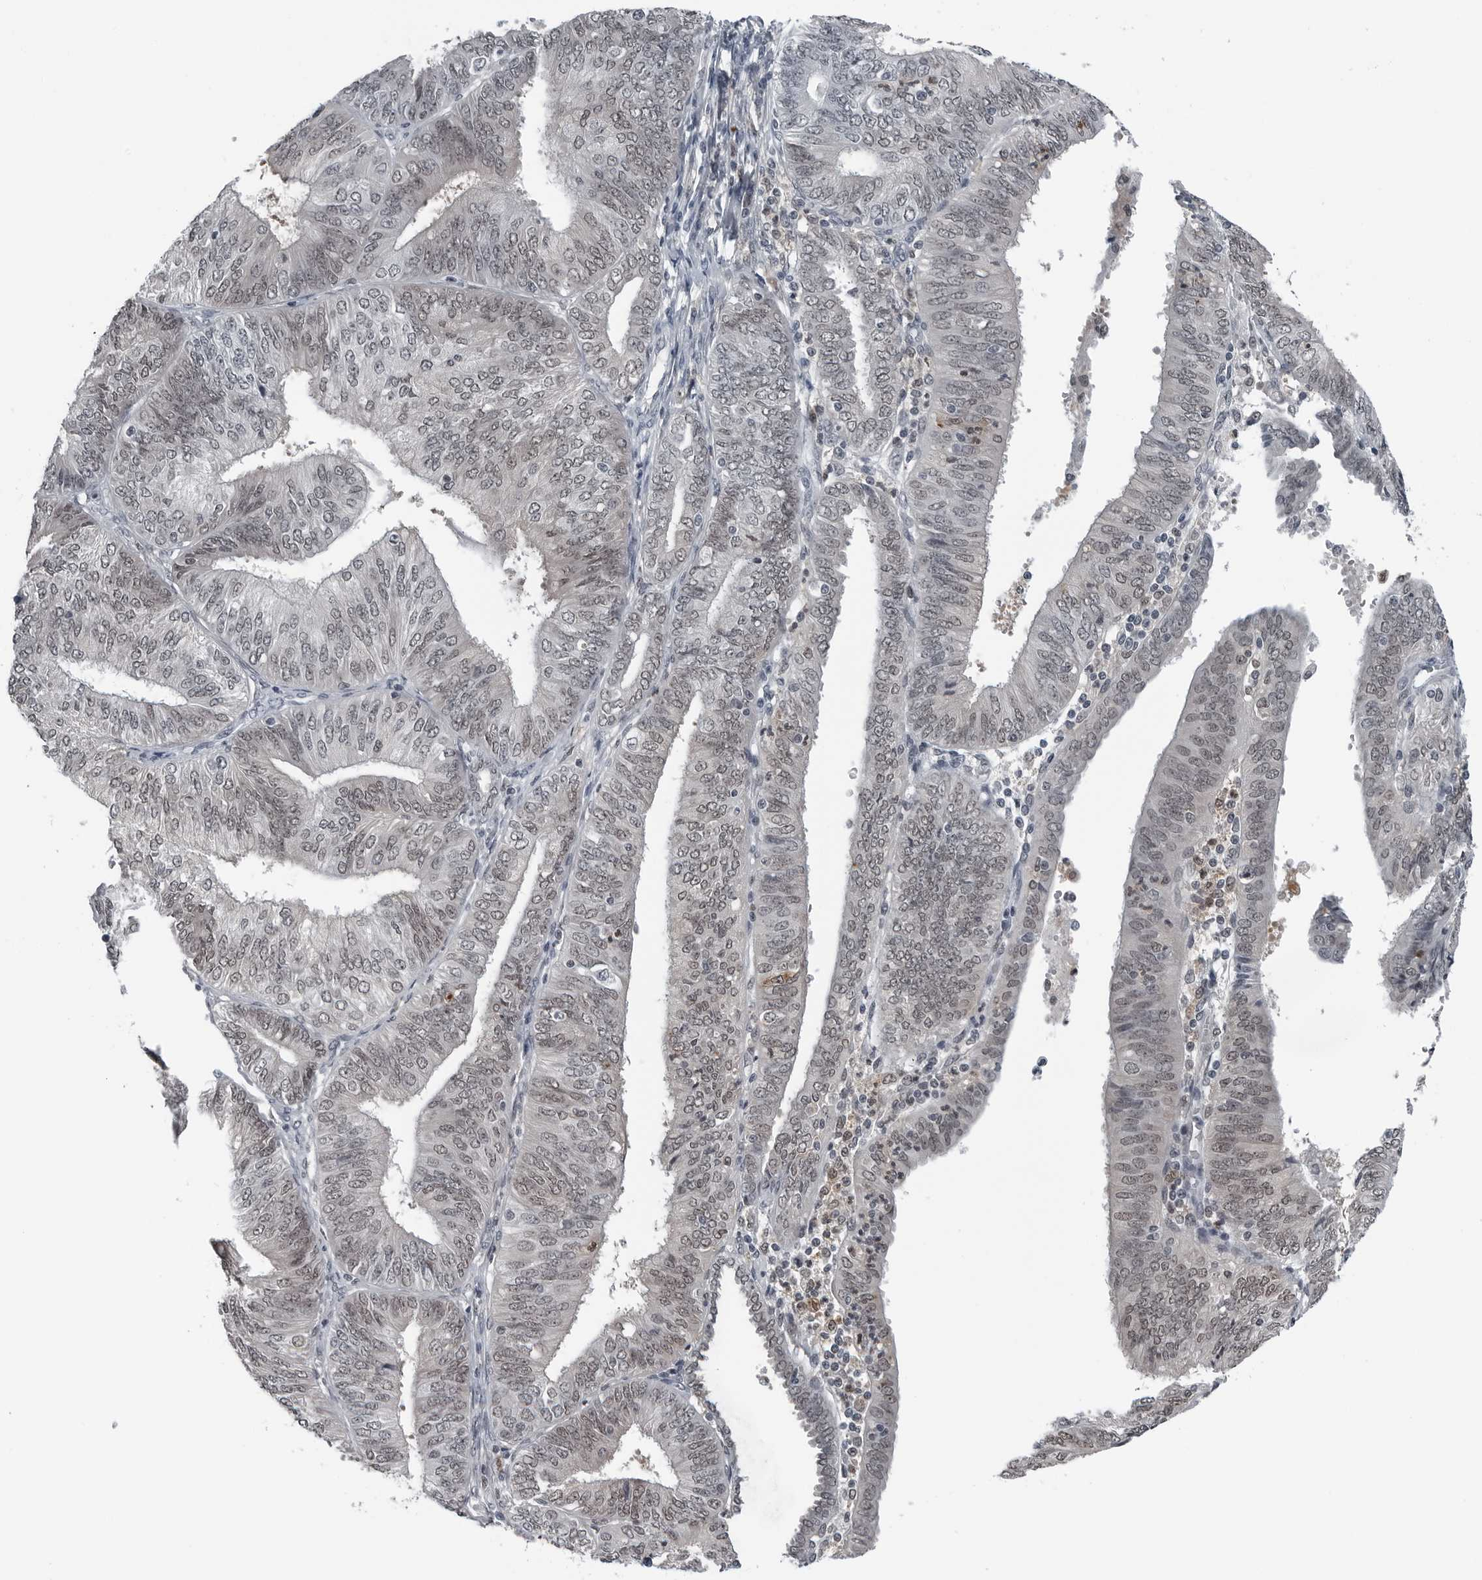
{"staining": {"intensity": "moderate", "quantity": "25%-75%", "location": "nuclear"}, "tissue": "endometrial cancer", "cell_type": "Tumor cells", "image_type": "cancer", "snomed": [{"axis": "morphology", "description": "Adenocarcinoma, NOS"}, {"axis": "topography", "description": "Endometrium"}], "caption": "This micrograph exhibits endometrial adenocarcinoma stained with IHC to label a protein in brown. The nuclear of tumor cells show moderate positivity for the protein. Nuclei are counter-stained blue.", "gene": "AKR1A1", "patient": {"sex": "female", "age": 58}}